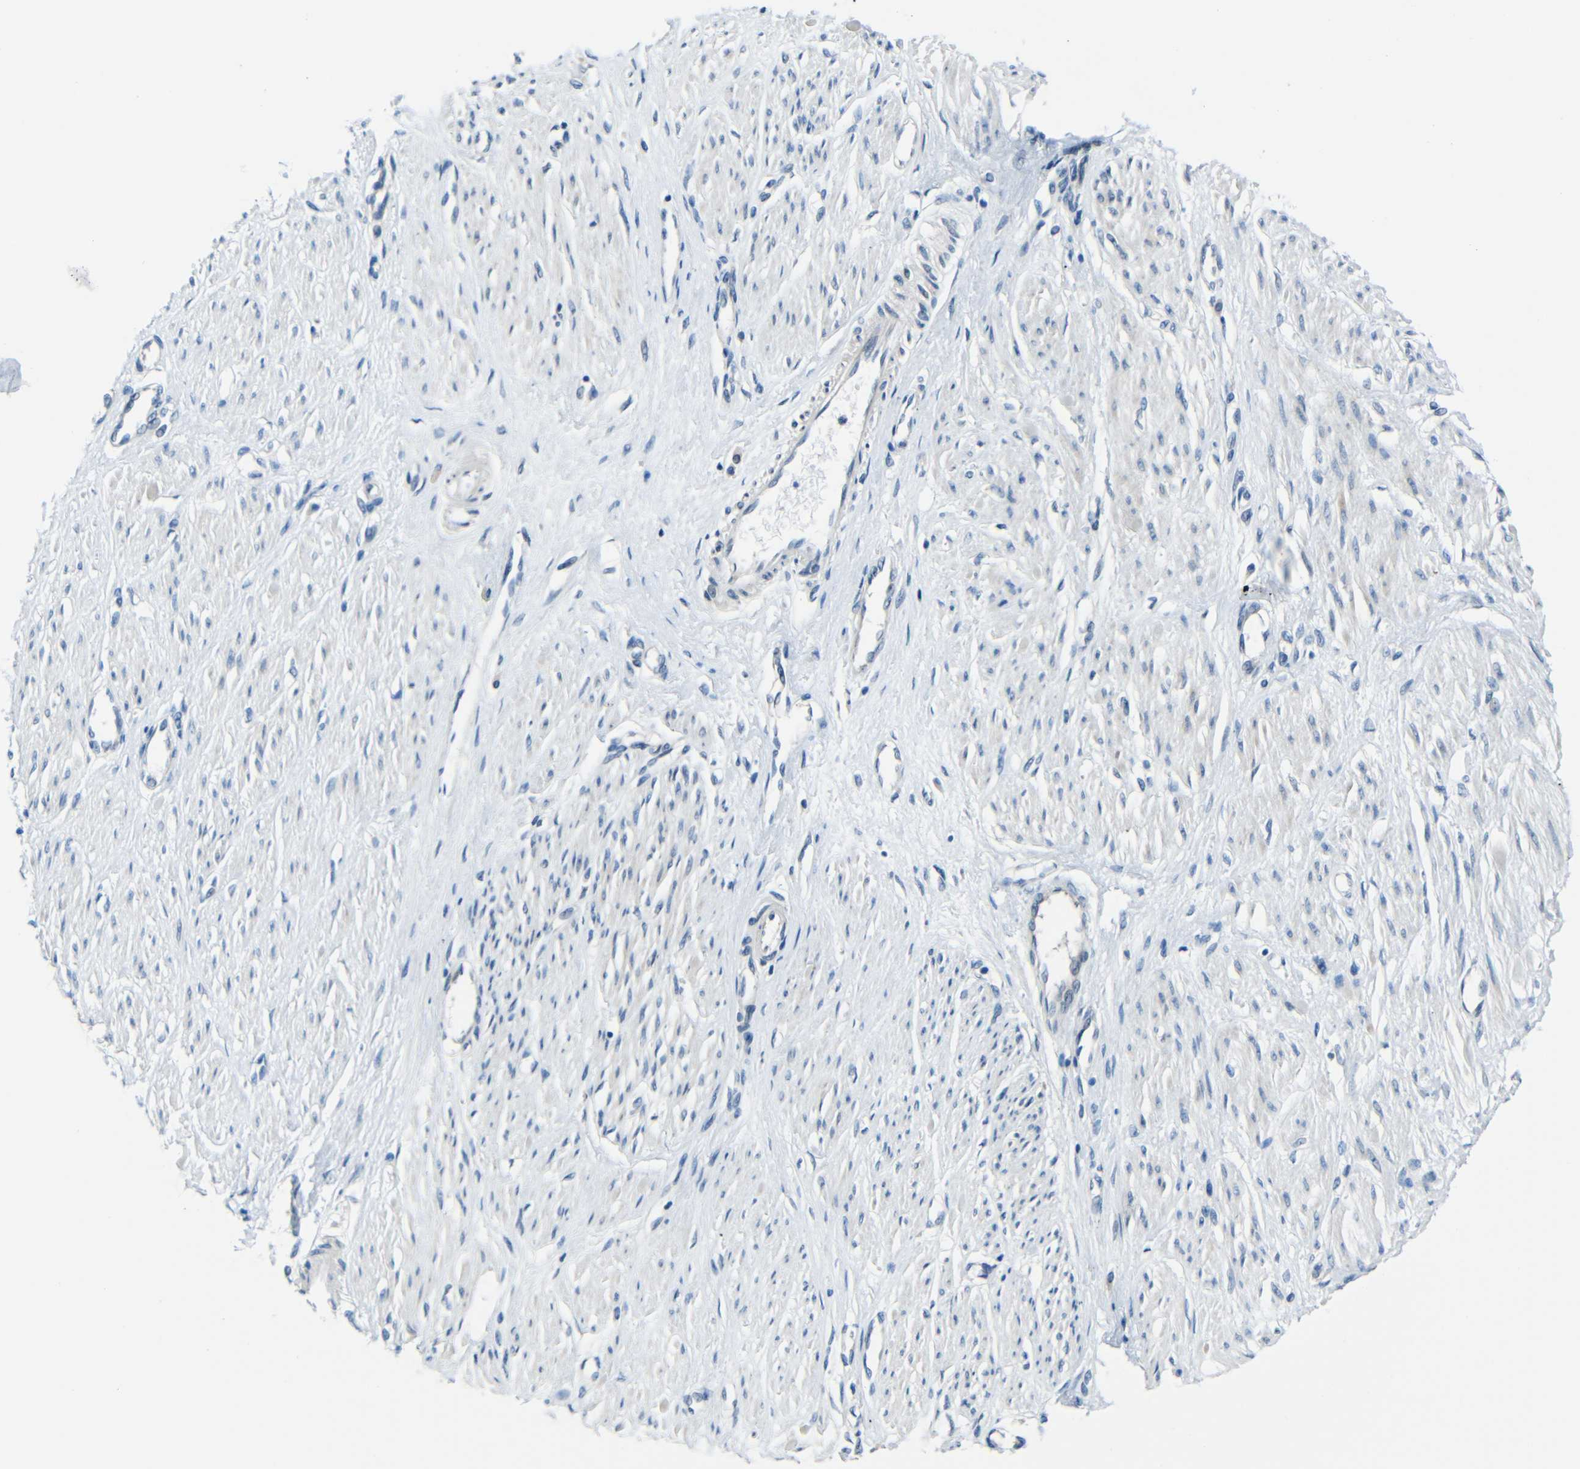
{"staining": {"intensity": "weak", "quantity": "25%-75%", "location": "cytoplasmic/membranous"}, "tissue": "smooth muscle", "cell_type": "Smooth muscle cells", "image_type": "normal", "snomed": [{"axis": "morphology", "description": "Normal tissue, NOS"}, {"axis": "topography", "description": "Smooth muscle"}, {"axis": "topography", "description": "Uterus"}], "caption": "This histopathology image shows unremarkable smooth muscle stained with immunohistochemistry (IHC) to label a protein in brown. The cytoplasmic/membranous of smooth muscle cells show weak positivity for the protein. Nuclei are counter-stained blue.", "gene": "ANKRD22", "patient": {"sex": "female", "age": 39}}